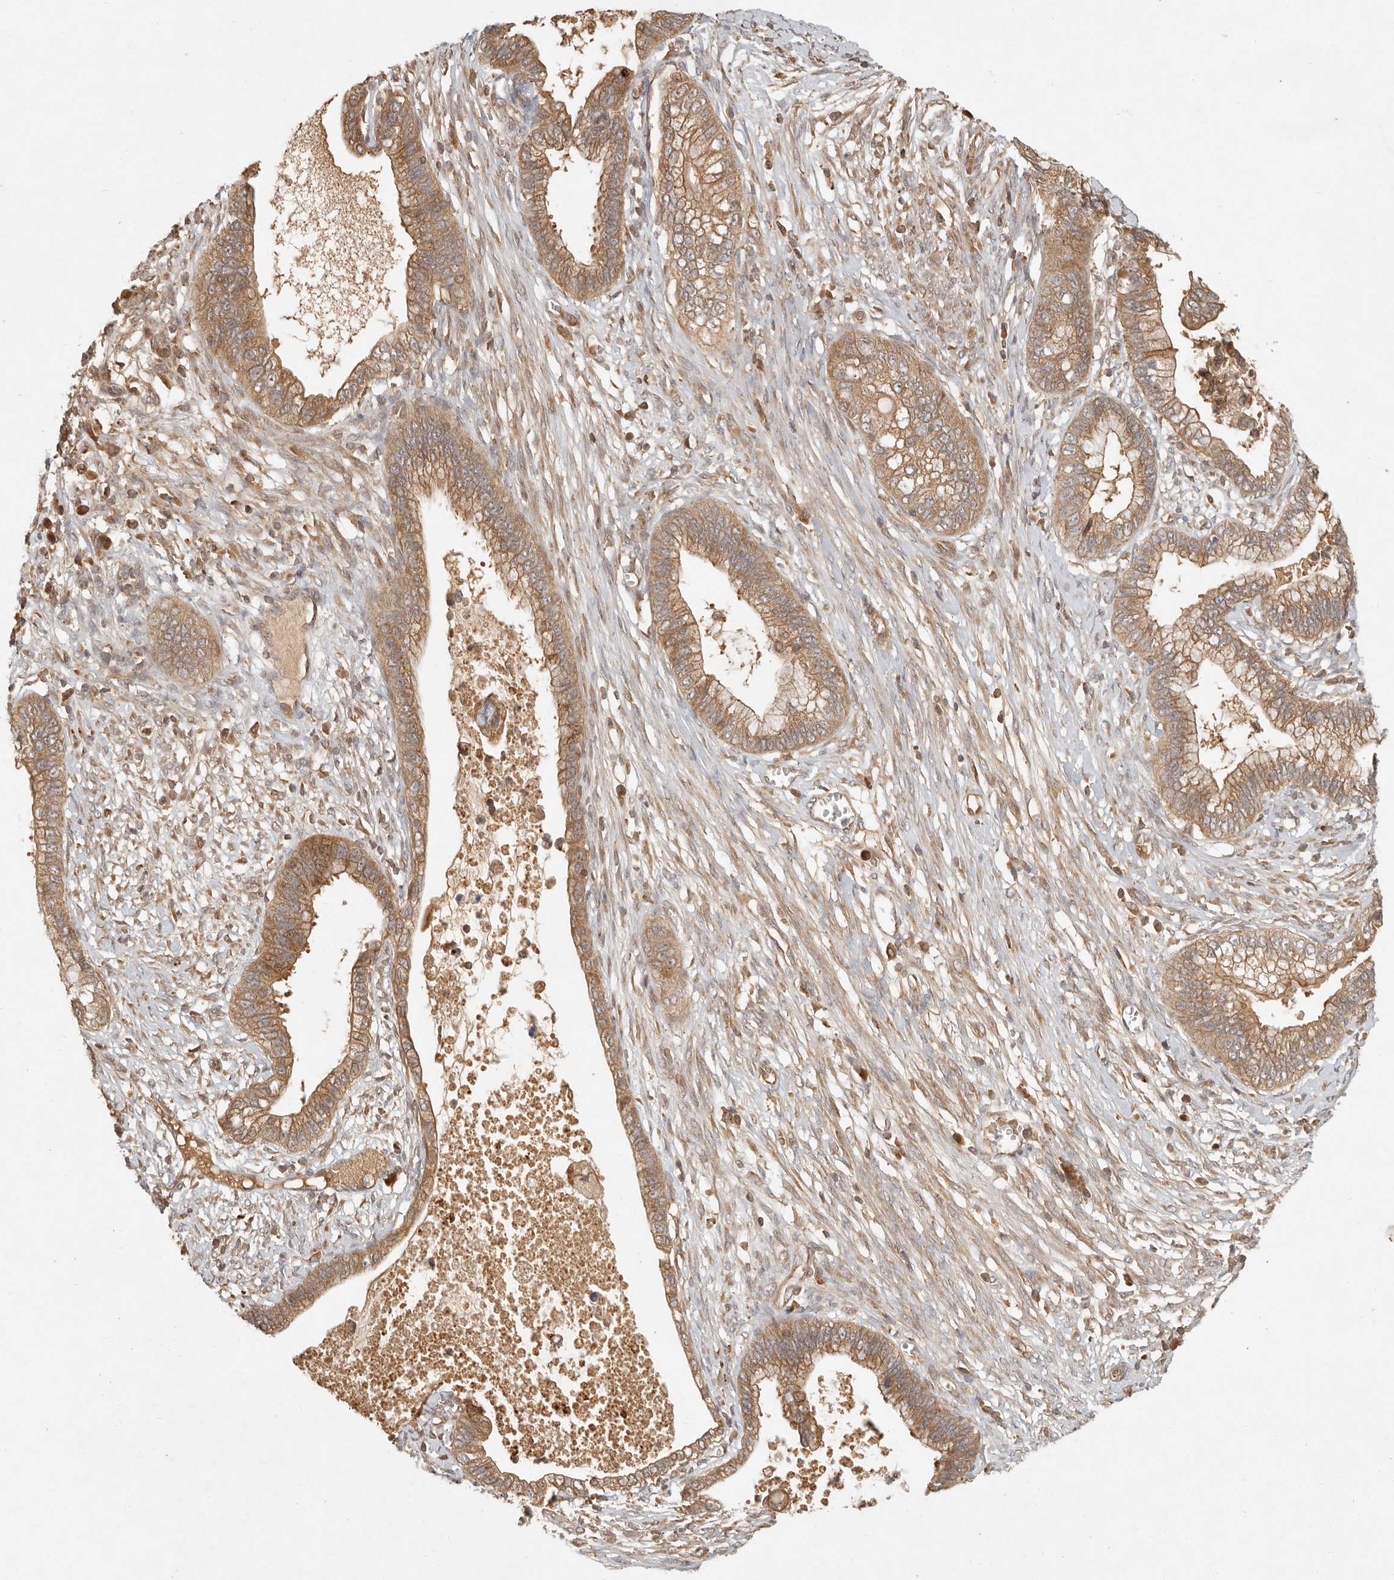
{"staining": {"intensity": "moderate", "quantity": ">75%", "location": "cytoplasmic/membranous"}, "tissue": "cervical cancer", "cell_type": "Tumor cells", "image_type": "cancer", "snomed": [{"axis": "morphology", "description": "Adenocarcinoma, NOS"}, {"axis": "topography", "description": "Cervix"}], "caption": "High-magnification brightfield microscopy of cervical cancer (adenocarcinoma) stained with DAB (3,3'-diaminobenzidine) (brown) and counterstained with hematoxylin (blue). tumor cells exhibit moderate cytoplasmic/membranous expression is identified in about>75% of cells.", "gene": "ANKRD61", "patient": {"sex": "female", "age": 44}}